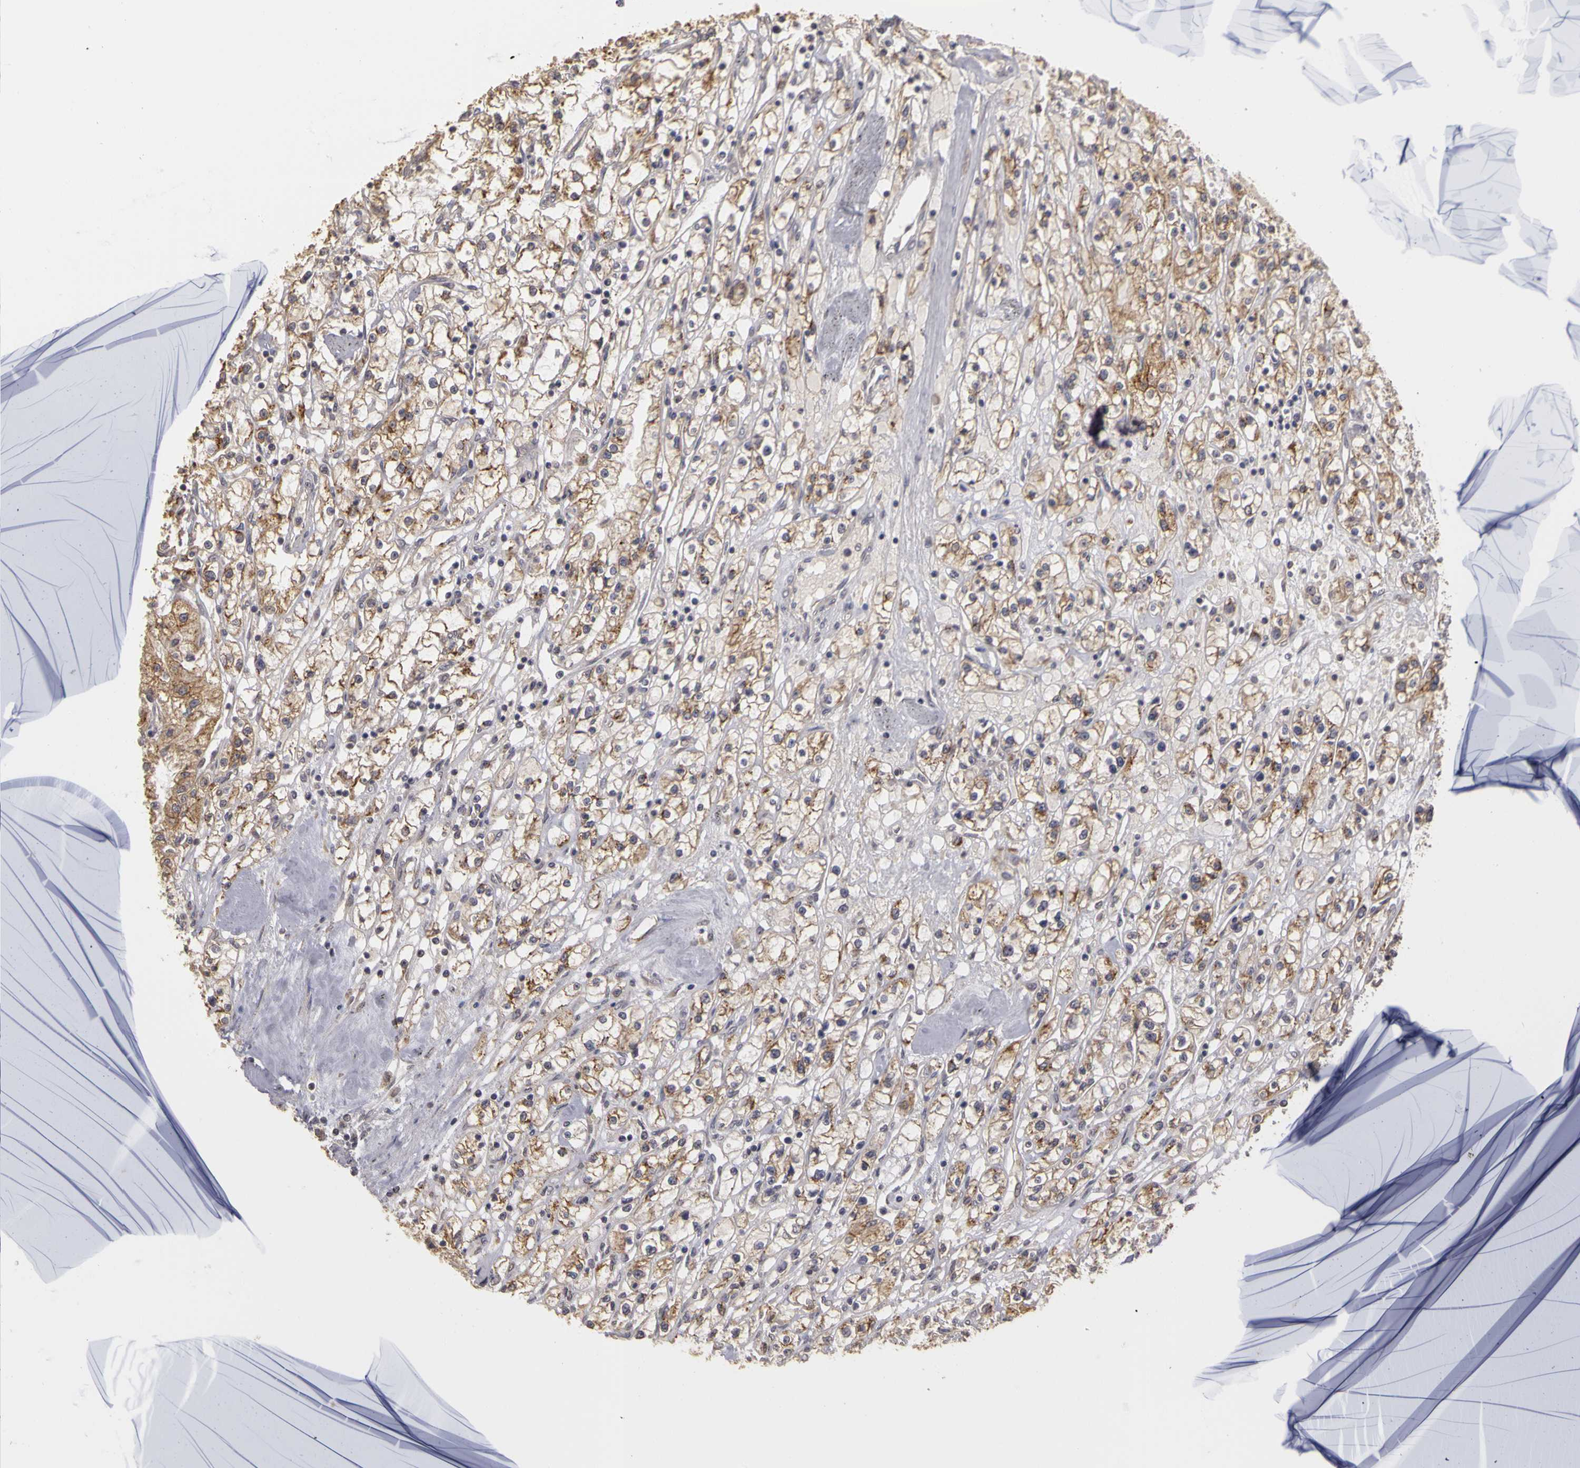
{"staining": {"intensity": "moderate", "quantity": "25%-75%", "location": "cytoplasmic/membranous"}, "tissue": "renal cancer", "cell_type": "Tumor cells", "image_type": "cancer", "snomed": [{"axis": "morphology", "description": "Adenocarcinoma, NOS"}, {"axis": "topography", "description": "Kidney"}], "caption": "Human renal cancer stained with a brown dye displays moderate cytoplasmic/membranous positive expression in approximately 25%-75% of tumor cells.", "gene": "FRMD7", "patient": {"sex": "male", "age": 56}}